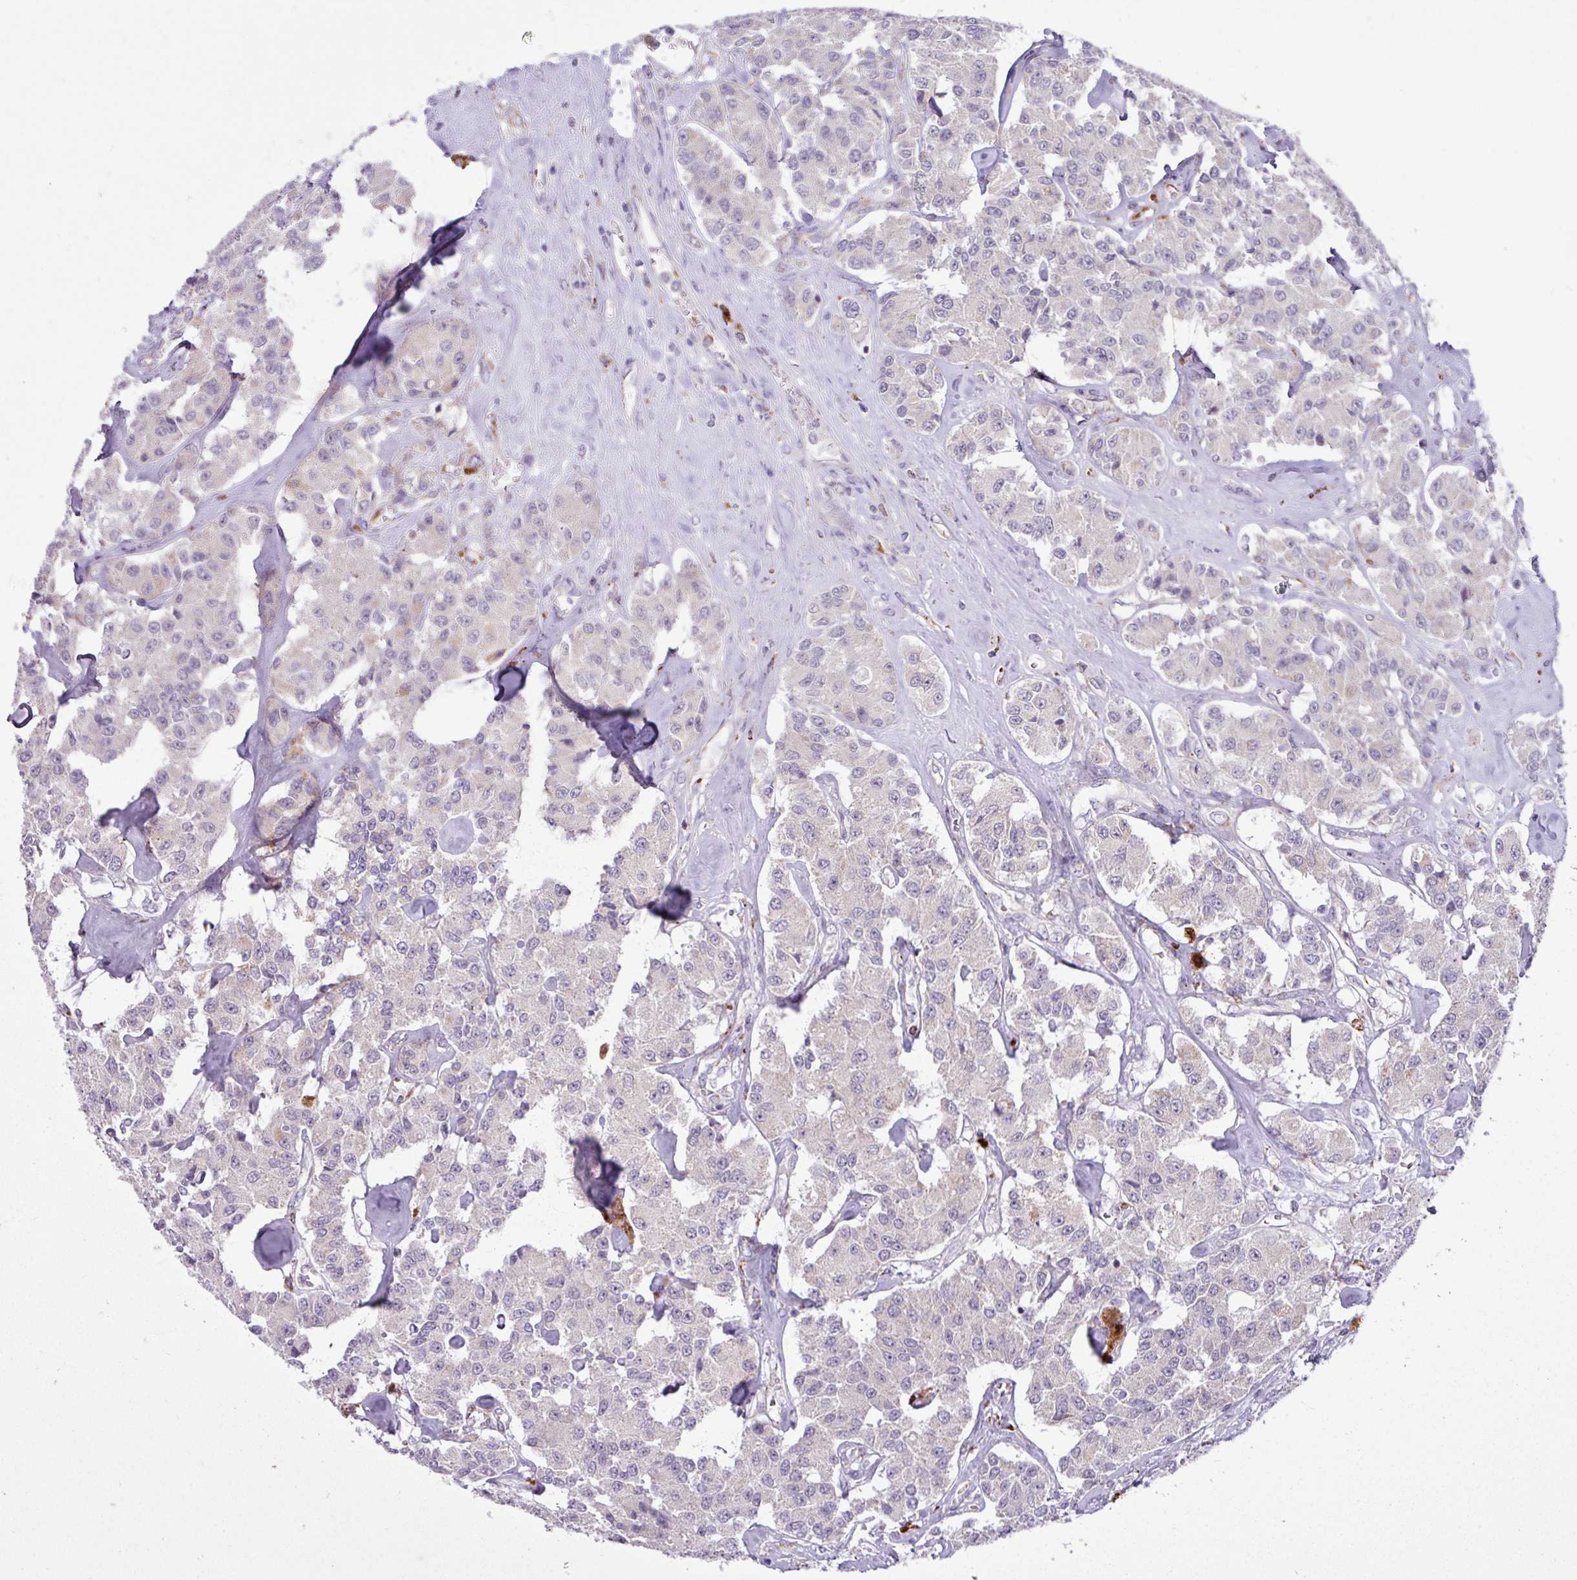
{"staining": {"intensity": "negative", "quantity": "none", "location": "none"}, "tissue": "carcinoid", "cell_type": "Tumor cells", "image_type": "cancer", "snomed": [{"axis": "morphology", "description": "Carcinoid, malignant, NOS"}, {"axis": "topography", "description": "Pancreas"}], "caption": "Photomicrograph shows no protein staining in tumor cells of carcinoid tissue.", "gene": "SGPP1", "patient": {"sex": "male", "age": 41}}